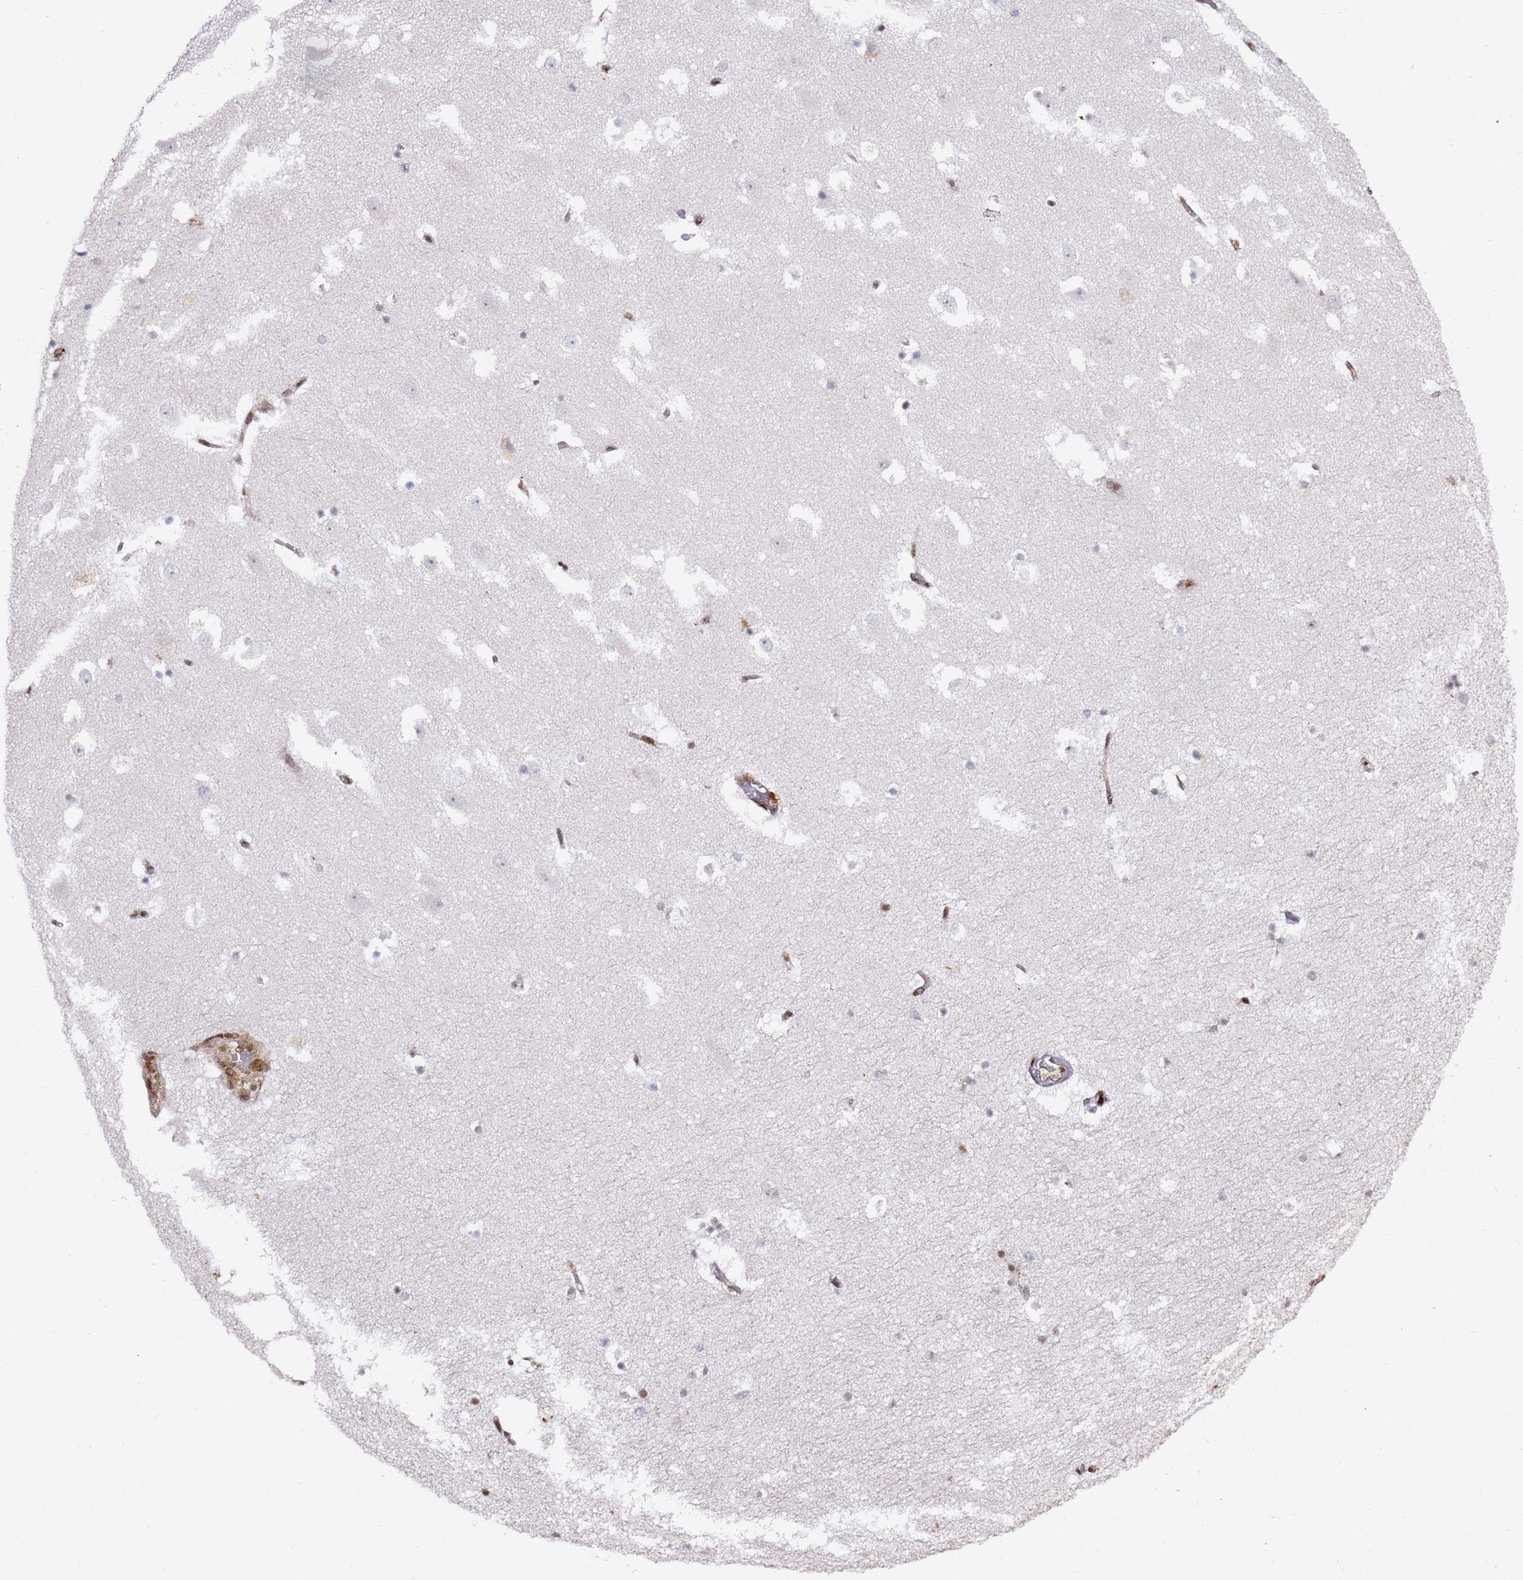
{"staining": {"intensity": "negative", "quantity": "none", "location": "none"}, "tissue": "hippocampus", "cell_type": "Glial cells", "image_type": "normal", "snomed": [{"axis": "morphology", "description": "Normal tissue, NOS"}, {"axis": "topography", "description": "Hippocampus"}], "caption": "An image of hippocampus stained for a protein displays no brown staining in glial cells. The staining is performed using DAB (3,3'-diaminobenzidine) brown chromogen with nuclei counter-stained in using hematoxylin.", "gene": "GBP2", "patient": {"sex": "female", "age": 52}}